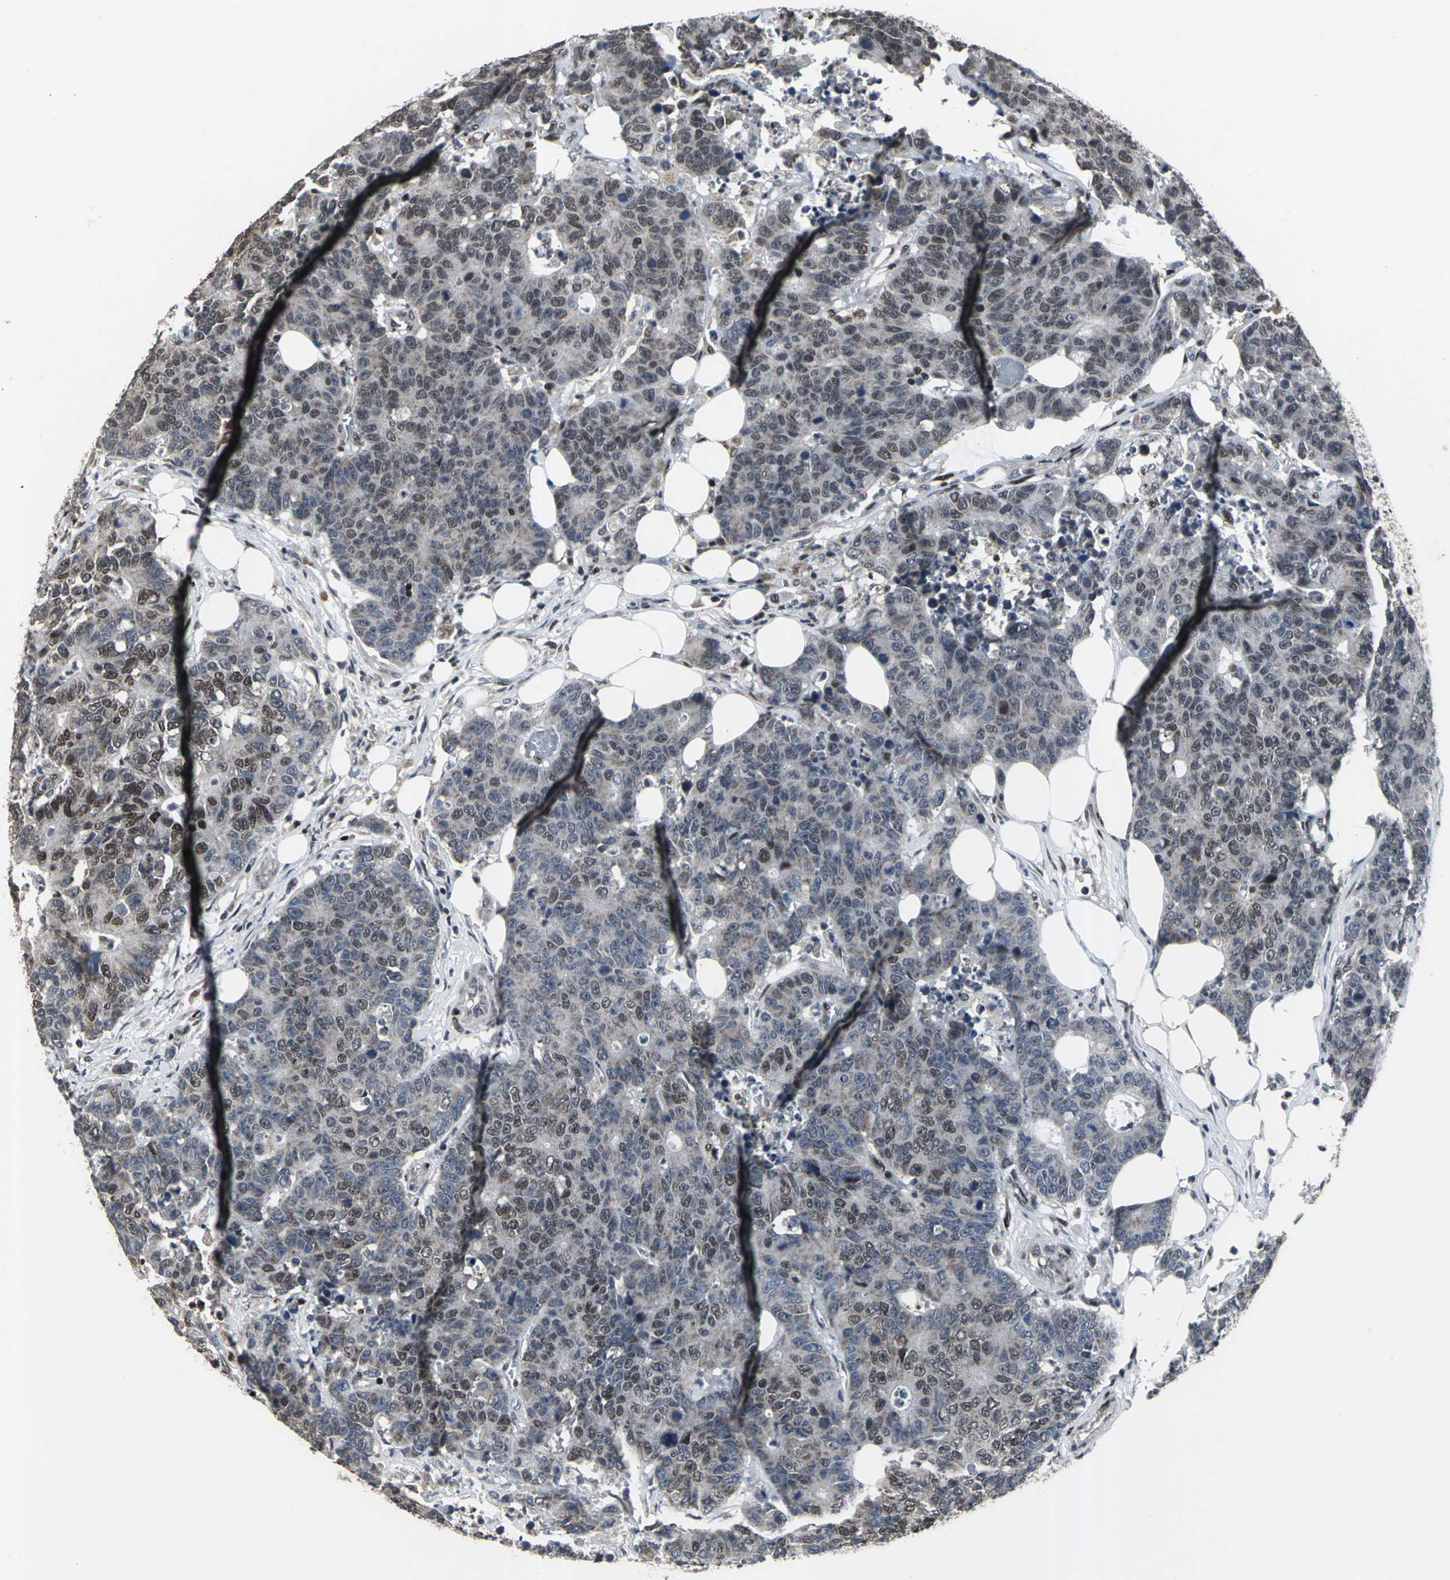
{"staining": {"intensity": "moderate", "quantity": "25%-75%", "location": "cytoplasmic/membranous,nuclear"}, "tissue": "colorectal cancer", "cell_type": "Tumor cells", "image_type": "cancer", "snomed": [{"axis": "morphology", "description": "Adenocarcinoma, NOS"}, {"axis": "topography", "description": "Colon"}], "caption": "Immunohistochemical staining of colorectal cancer displays moderate cytoplasmic/membranous and nuclear protein expression in about 25%-75% of tumor cells.", "gene": "SRF", "patient": {"sex": "female", "age": 86}}